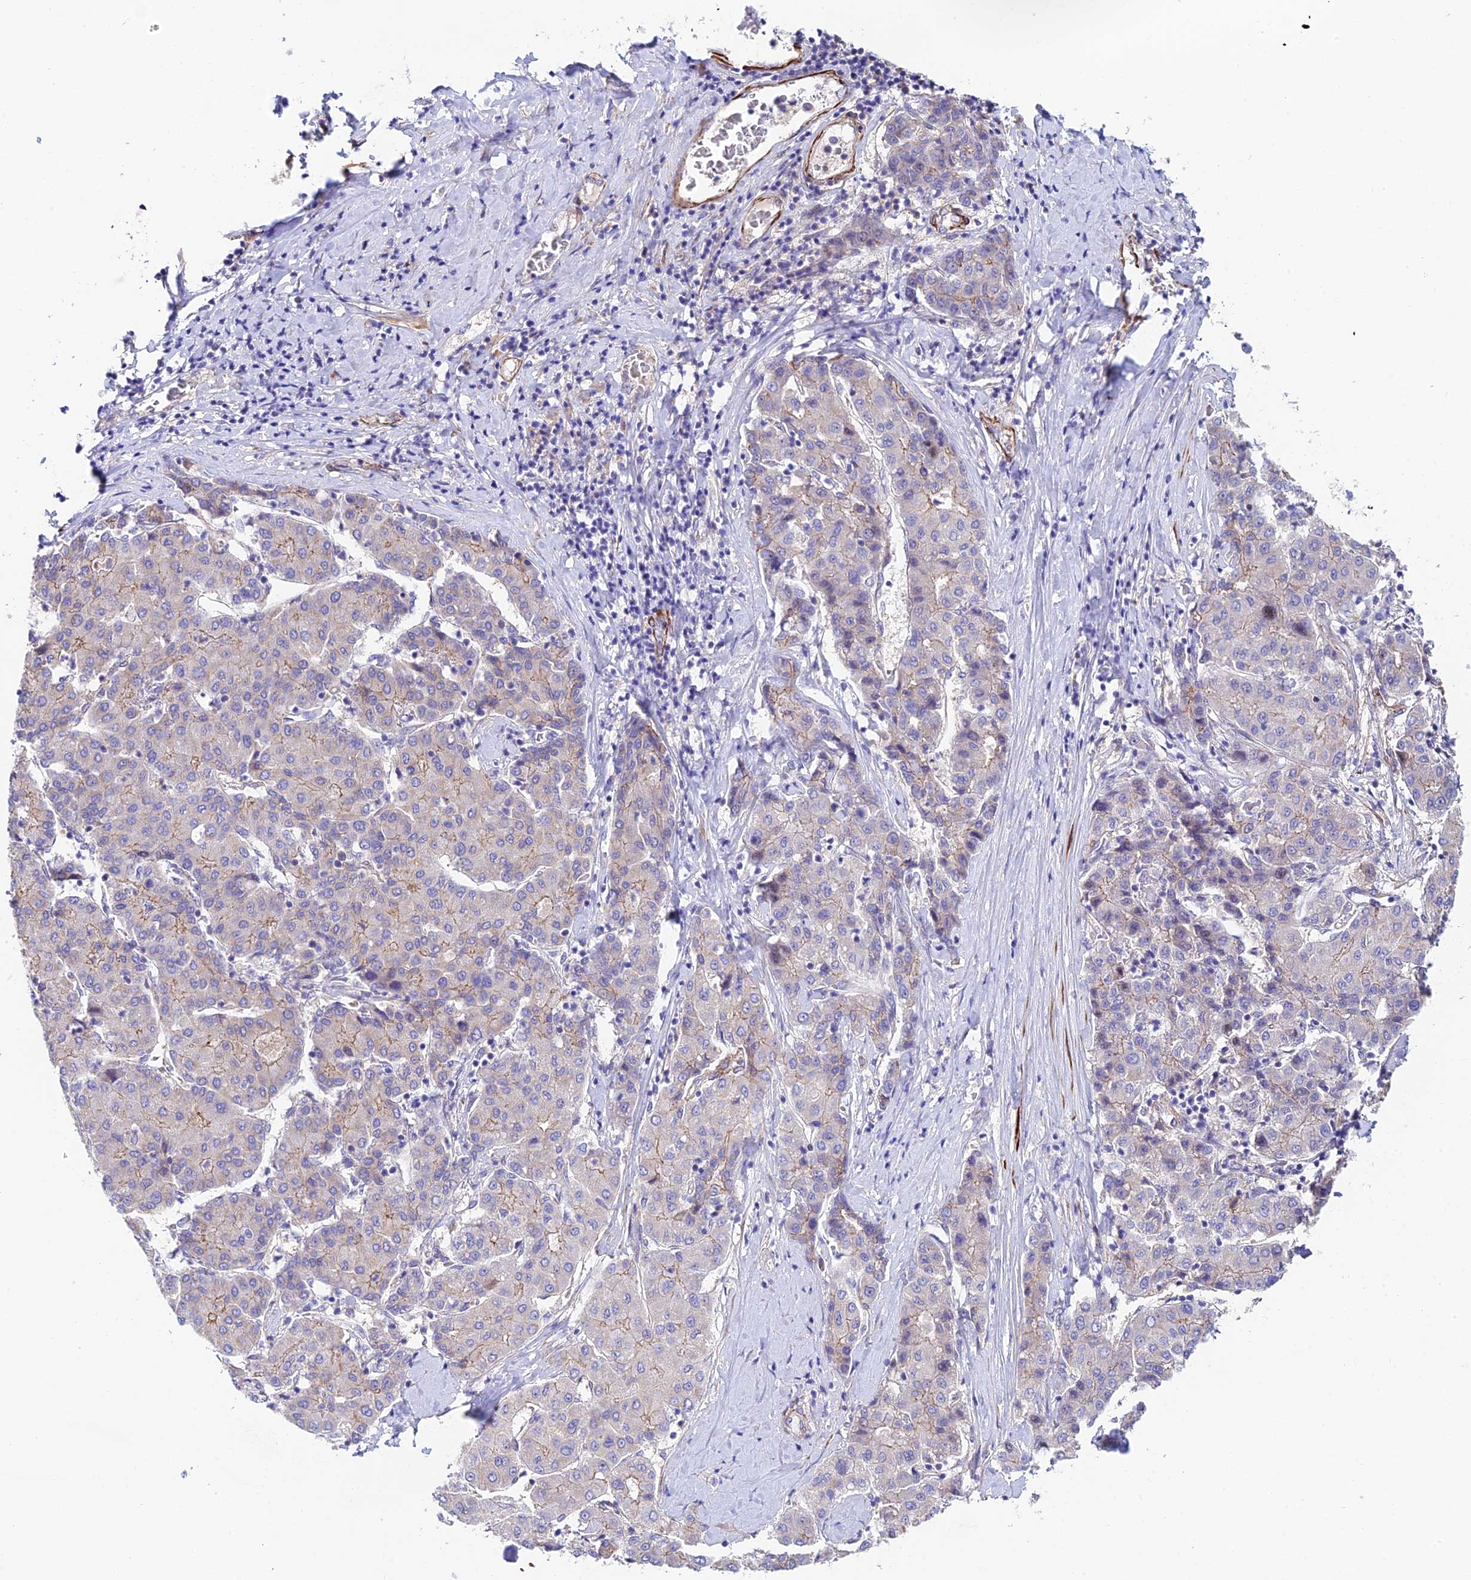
{"staining": {"intensity": "weak", "quantity": "<25%", "location": "cytoplasmic/membranous"}, "tissue": "liver cancer", "cell_type": "Tumor cells", "image_type": "cancer", "snomed": [{"axis": "morphology", "description": "Carcinoma, Hepatocellular, NOS"}, {"axis": "topography", "description": "Liver"}], "caption": "IHC image of neoplastic tissue: liver cancer (hepatocellular carcinoma) stained with DAB (3,3'-diaminobenzidine) exhibits no significant protein expression in tumor cells. Nuclei are stained in blue.", "gene": "ANKRD50", "patient": {"sex": "male", "age": 65}}